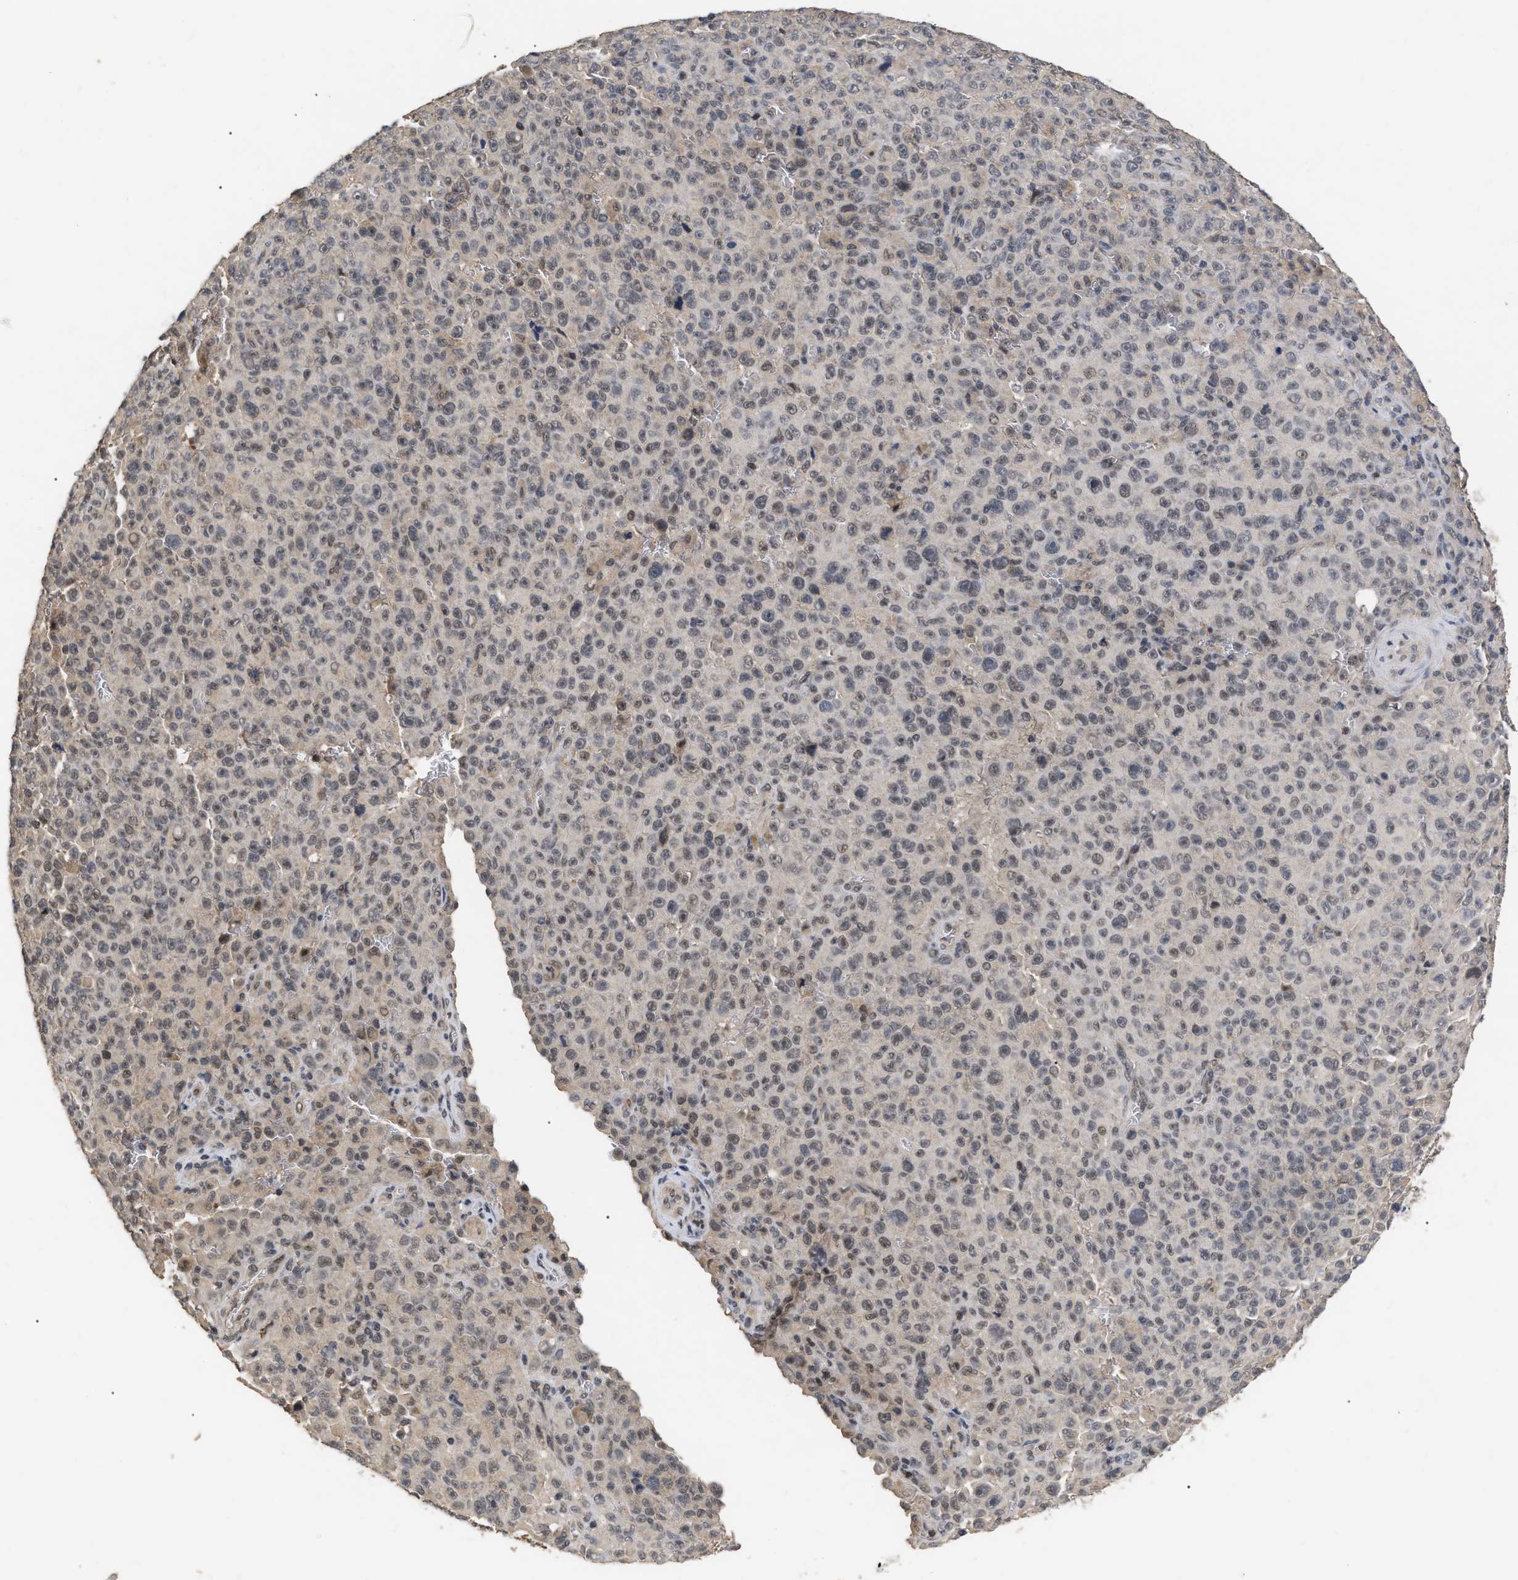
{"staining": {"intensity": "weak", "quantity": "25%-75%", "location": "nuclear"}, "tissue": "melanoma", "cell_type": "Tumor cells", "image_type": "cancer", "snomed": [{"axis": "morphology", "description": "Malignant melanoma, NOS"}, {"axis": "topography", "description": "Skin"}], "caption": "The micrograph demonstrates a brown stain indicating the presence of a protein in the nuclear of tumor cells in malignant melanoma. The staining was performed using DAB (3,3'-diaminobenzidine) to visualize the protein expression in brown, while the nuclei were stained in blue with hematoxylin (Magnification: 20x).", "gene": "JAZF1", "patient": {"sex": "female", "age": 82}}